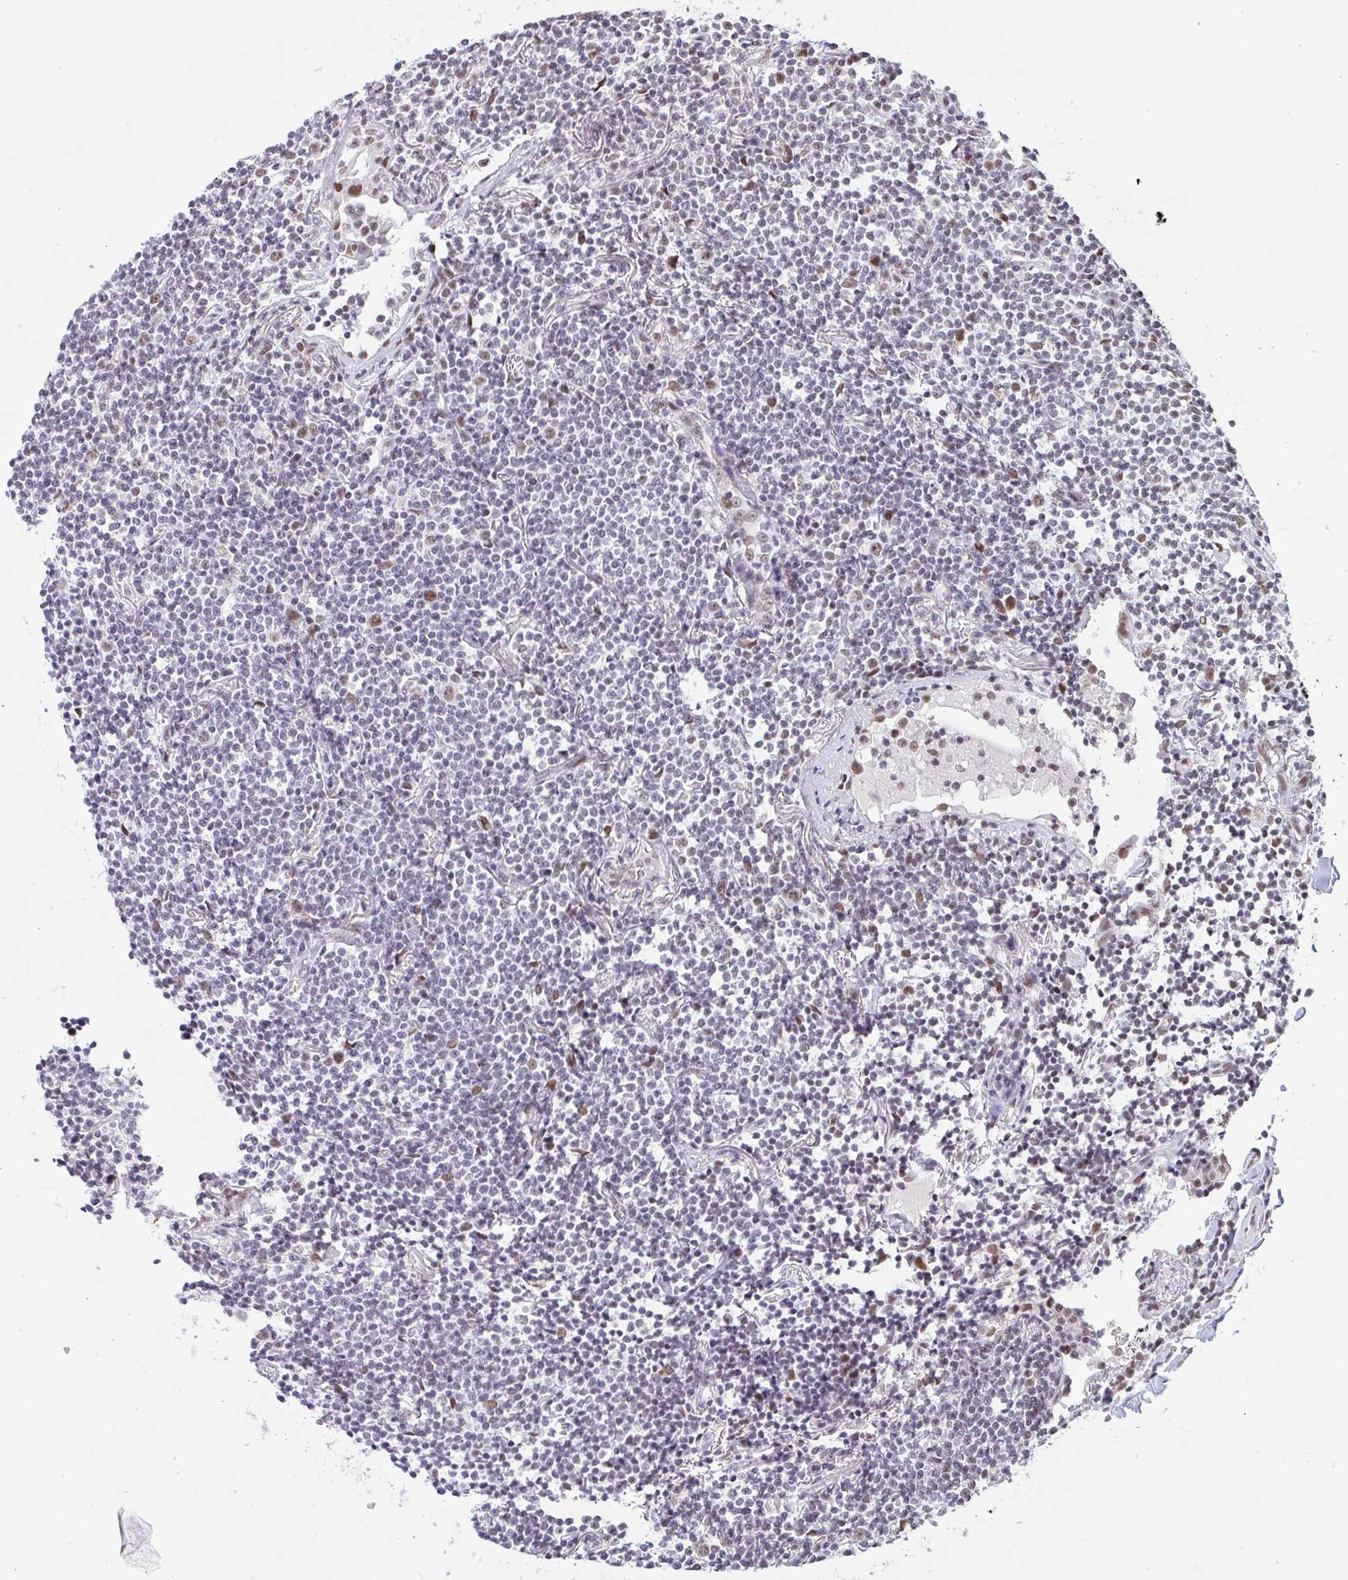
{"staining": {"intensity": "negative", "quantity": "none", "location": "none"}, "tissue": "lymphoma", "cell_type": "Tumor cells", "image_type": "cancer", "snomed": [{"axis": "morphology", "description": "Malignant lymphoma, non-Hodgkin's type, Low grade"}, {"axis": "topography", "description": "Lung"}], "caption": "Tumor cells show no significant protein staining in low-grade malignant lymphoma, non-Hodgkin's type.", "gene": "CBFA2T2", "patient": {"sex": "female", "age": 71}}